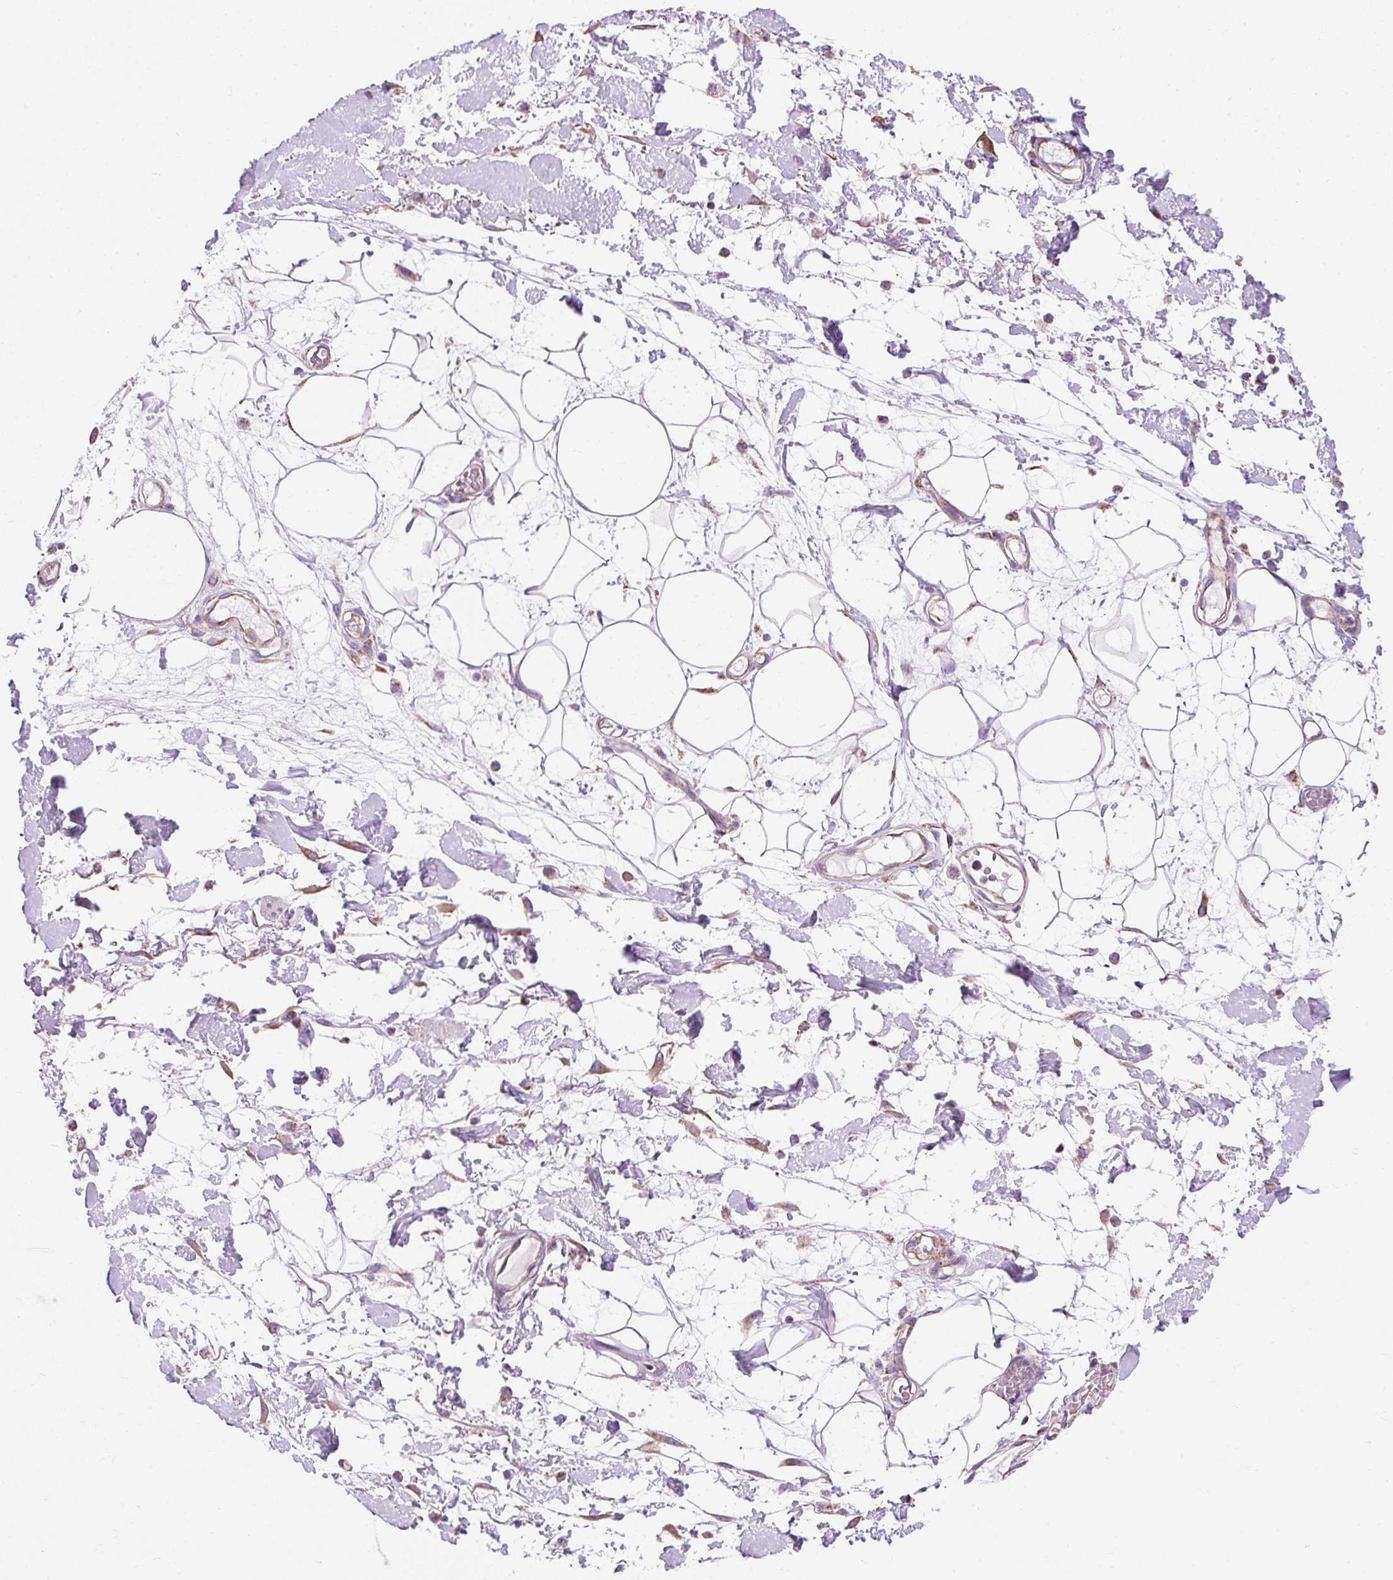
{"staining": {"intensity": "weak", "quantity": "25%-75%", "location": "cytoplasmic/membranous"}, "tissue": "adipose tissue", "cell_type": "Adipocytes", "image_type": "normal", "snomed": [{"axis": "morphology", "description": "Normal tissue, NOS"}, {"axis": "topography", "description": "Vulva"}, {"axis": "topography", "description": "Peripheral nerve tissue"}], "caption": "Protein expression analysis of normal adipose tissue exhibits weak cytoplasmic/membranous positivity in approximately 25%-75% of adipocytes. The staining was performed using DAB to visualize the protein expression in brown, while the nuclei were stained in blue with hematoxylin (Magnification: 20x).", "gene": "CEP290", "patient": {"sex": "female", "age": 68}}